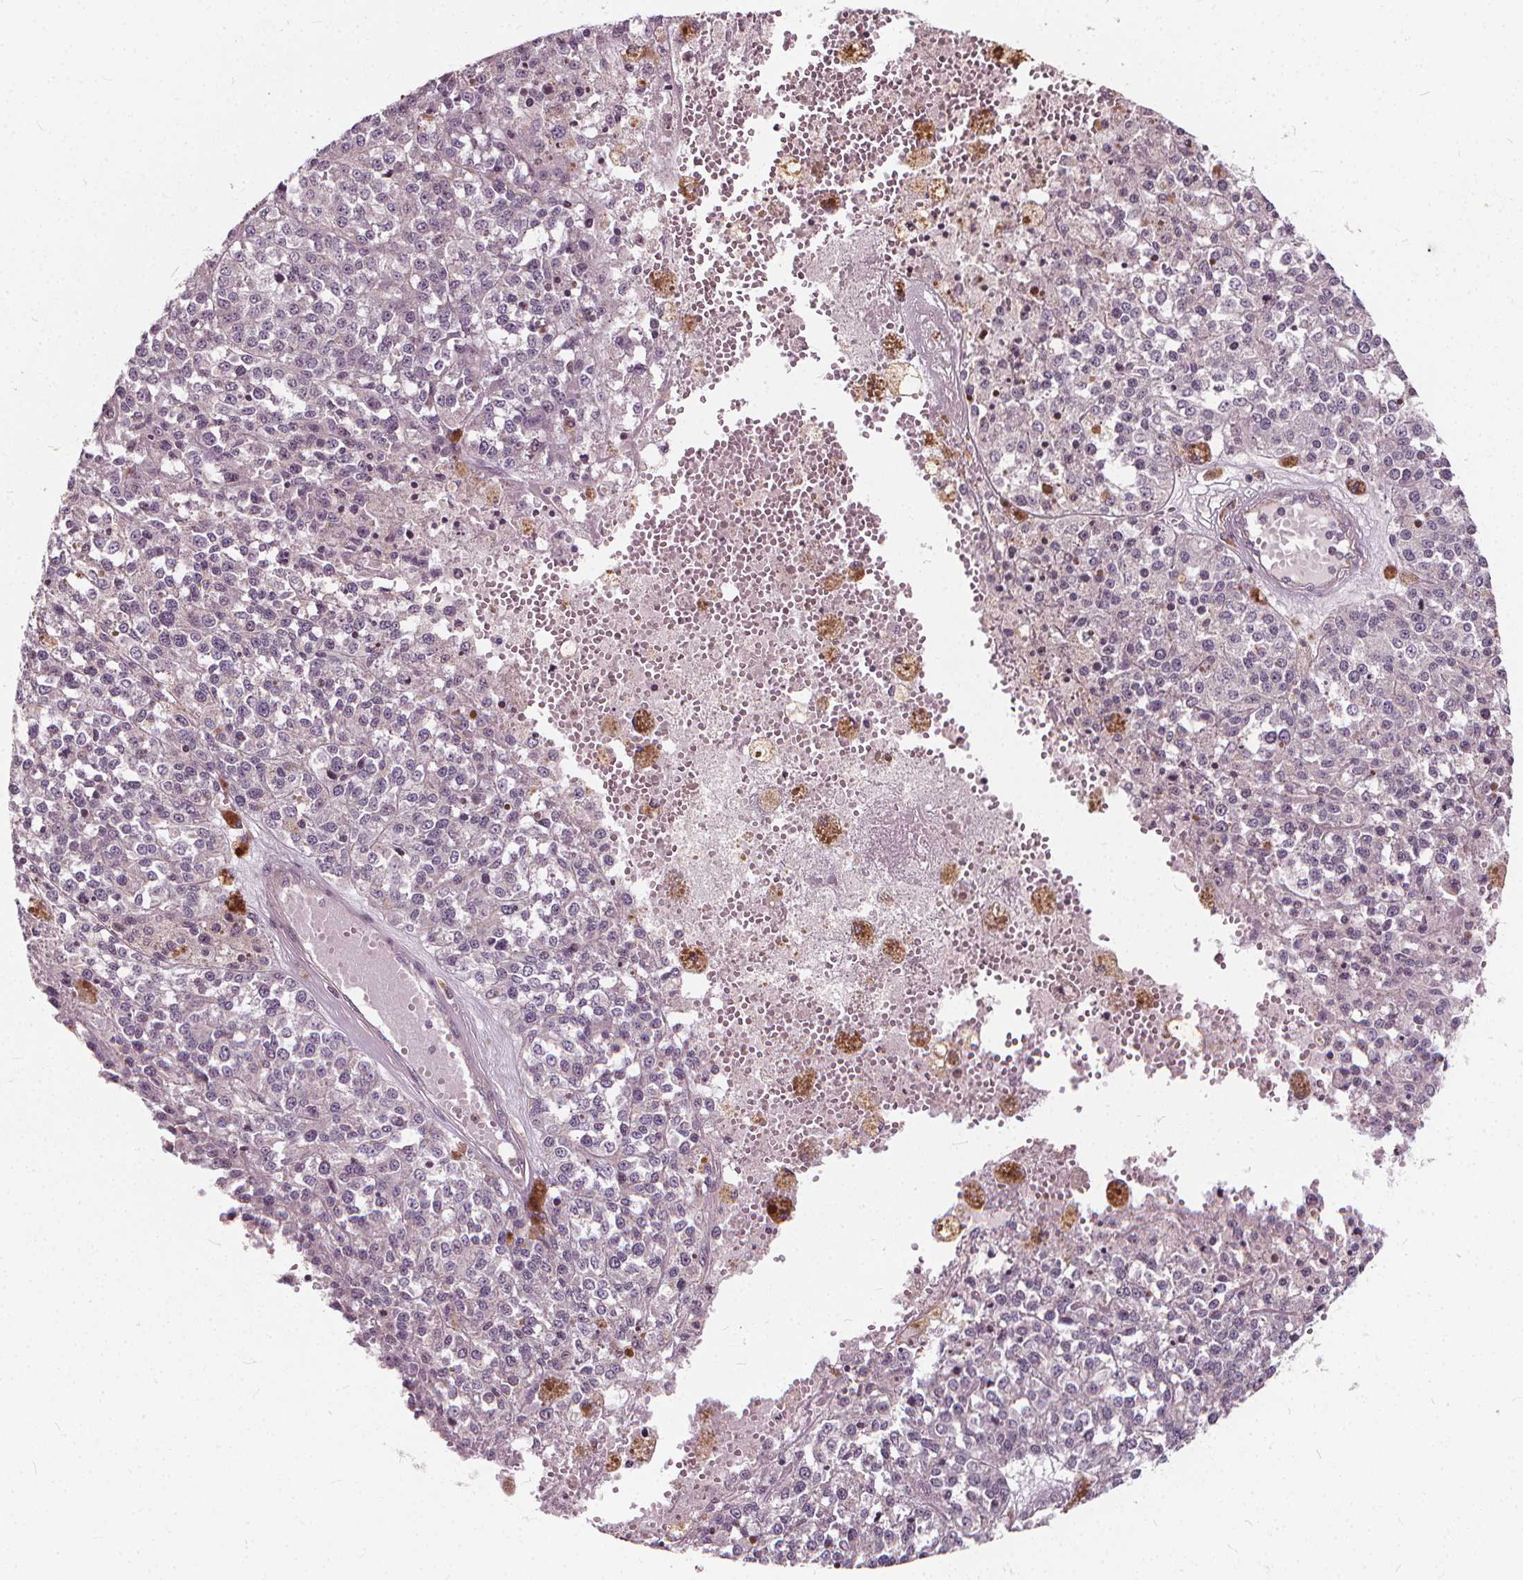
{"staining": {"intensity": "negative", "quantity": "none", "location": "none"}, "tissue": "melanoma", "cell_type": "Tumor cells", "image_type": "cancer", "snomed": [{"axis": "morphology", "description": "Malignant melanoma, Metastatic site"}, {"axis": "topography", "description": "Lymph node"}], "caption": "Immunohistochemical staining of melanoma demonstrates no significant staining in tumor cells. (Brightfield microscopy of DAB (3,3'-diaminobenzidine) immunohistochemistry at high magnification).", "gene": "INPP5E", "patient": {"sex": "female", "age": 64}}